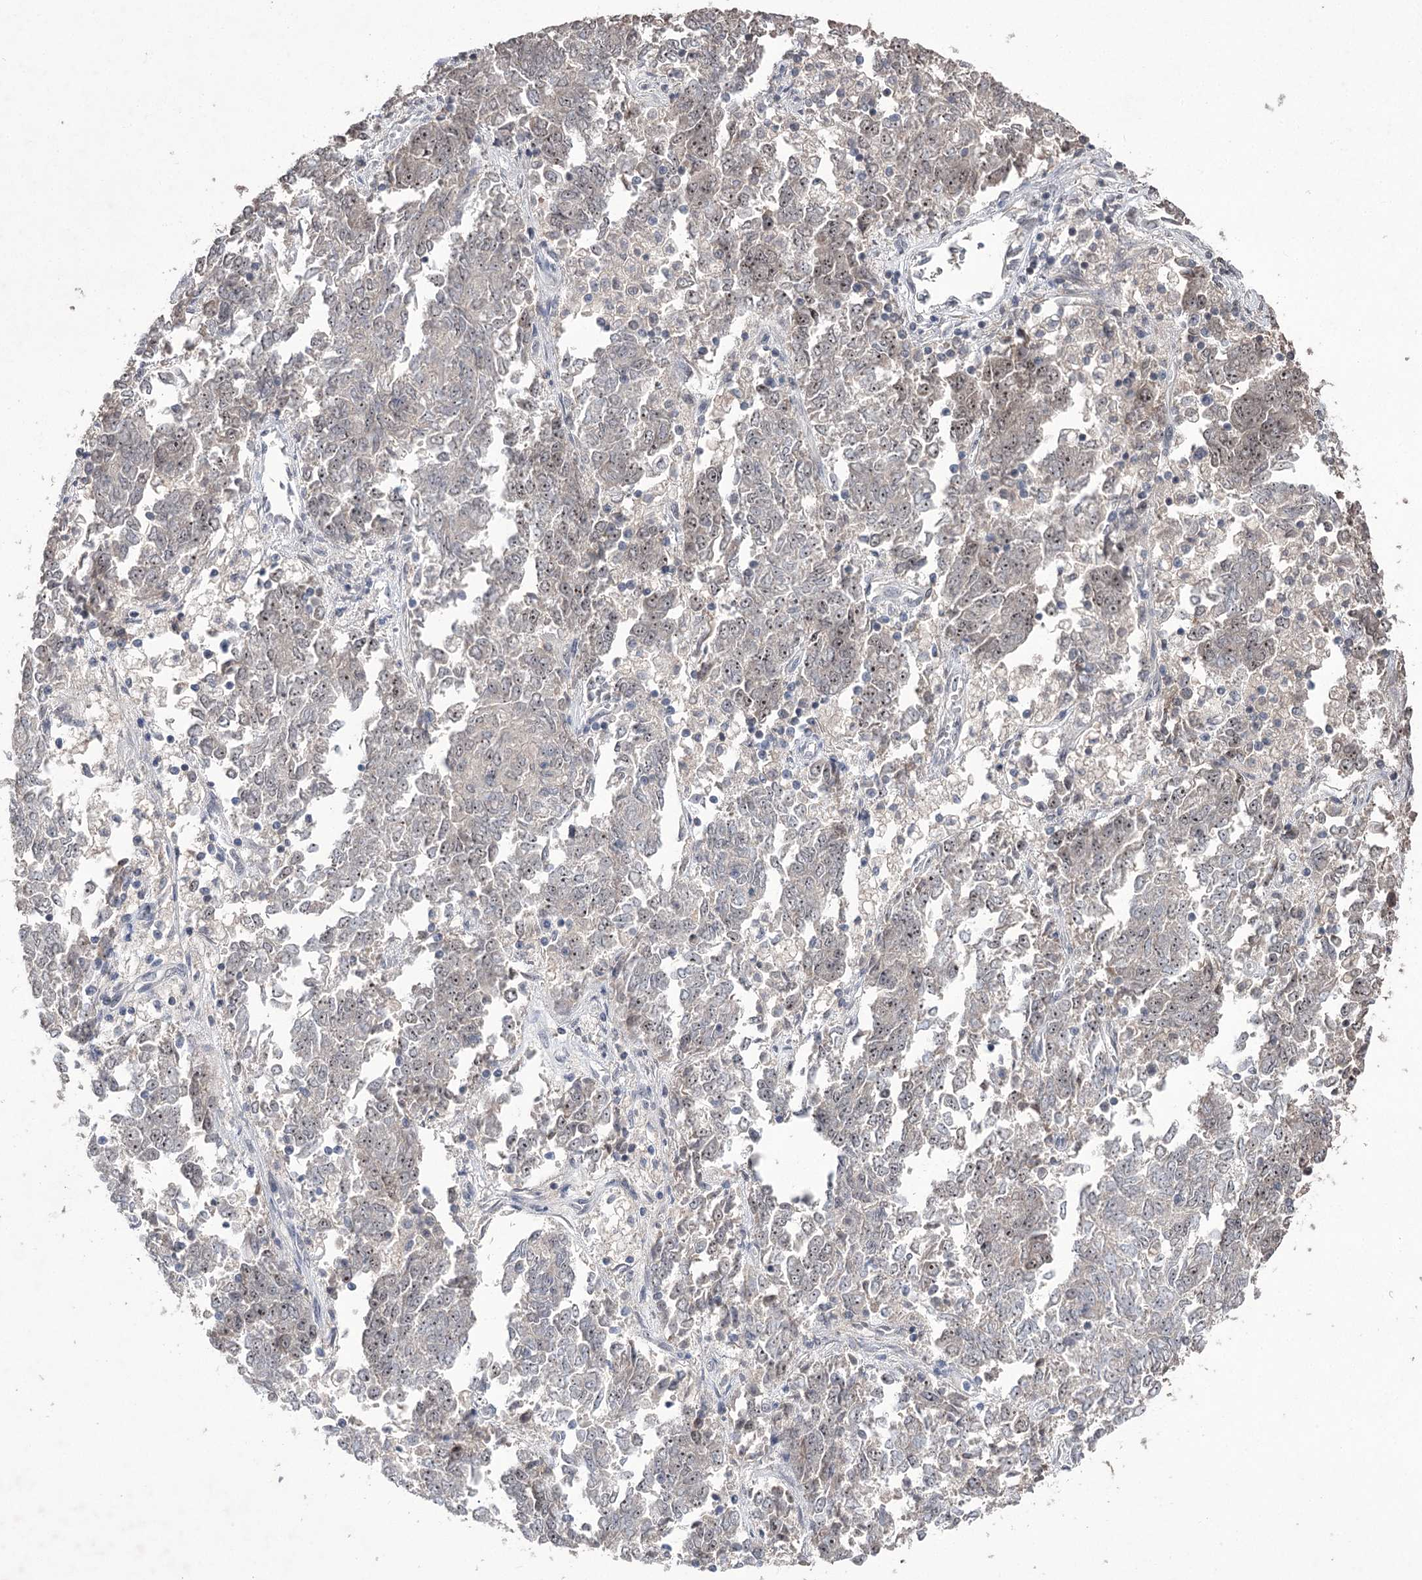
{"staining": {"intensity": "weak", "quantity": "25%-75%", "location": "nuclear"}, "tissue": "endometrial cancer", "cell_type": "Tumor cells", "image_type": "cancer", "snomed": [{"axis": "morphology", "description": "Adenocarcinoma, NOS"}, {"axis": "topography", "description": "Endometrium"}], "caption": "Adenocarcinoma (endometrial) tissue reveals weak nuclear positivity in about 25%-75% of tumor cells Using DAB (brown) and hematoxylin (blue) stains, captured at high magnification using brightfield microscopy.", "gene": "VGLL4", "patient": {"sex": "female", "age": 80}}